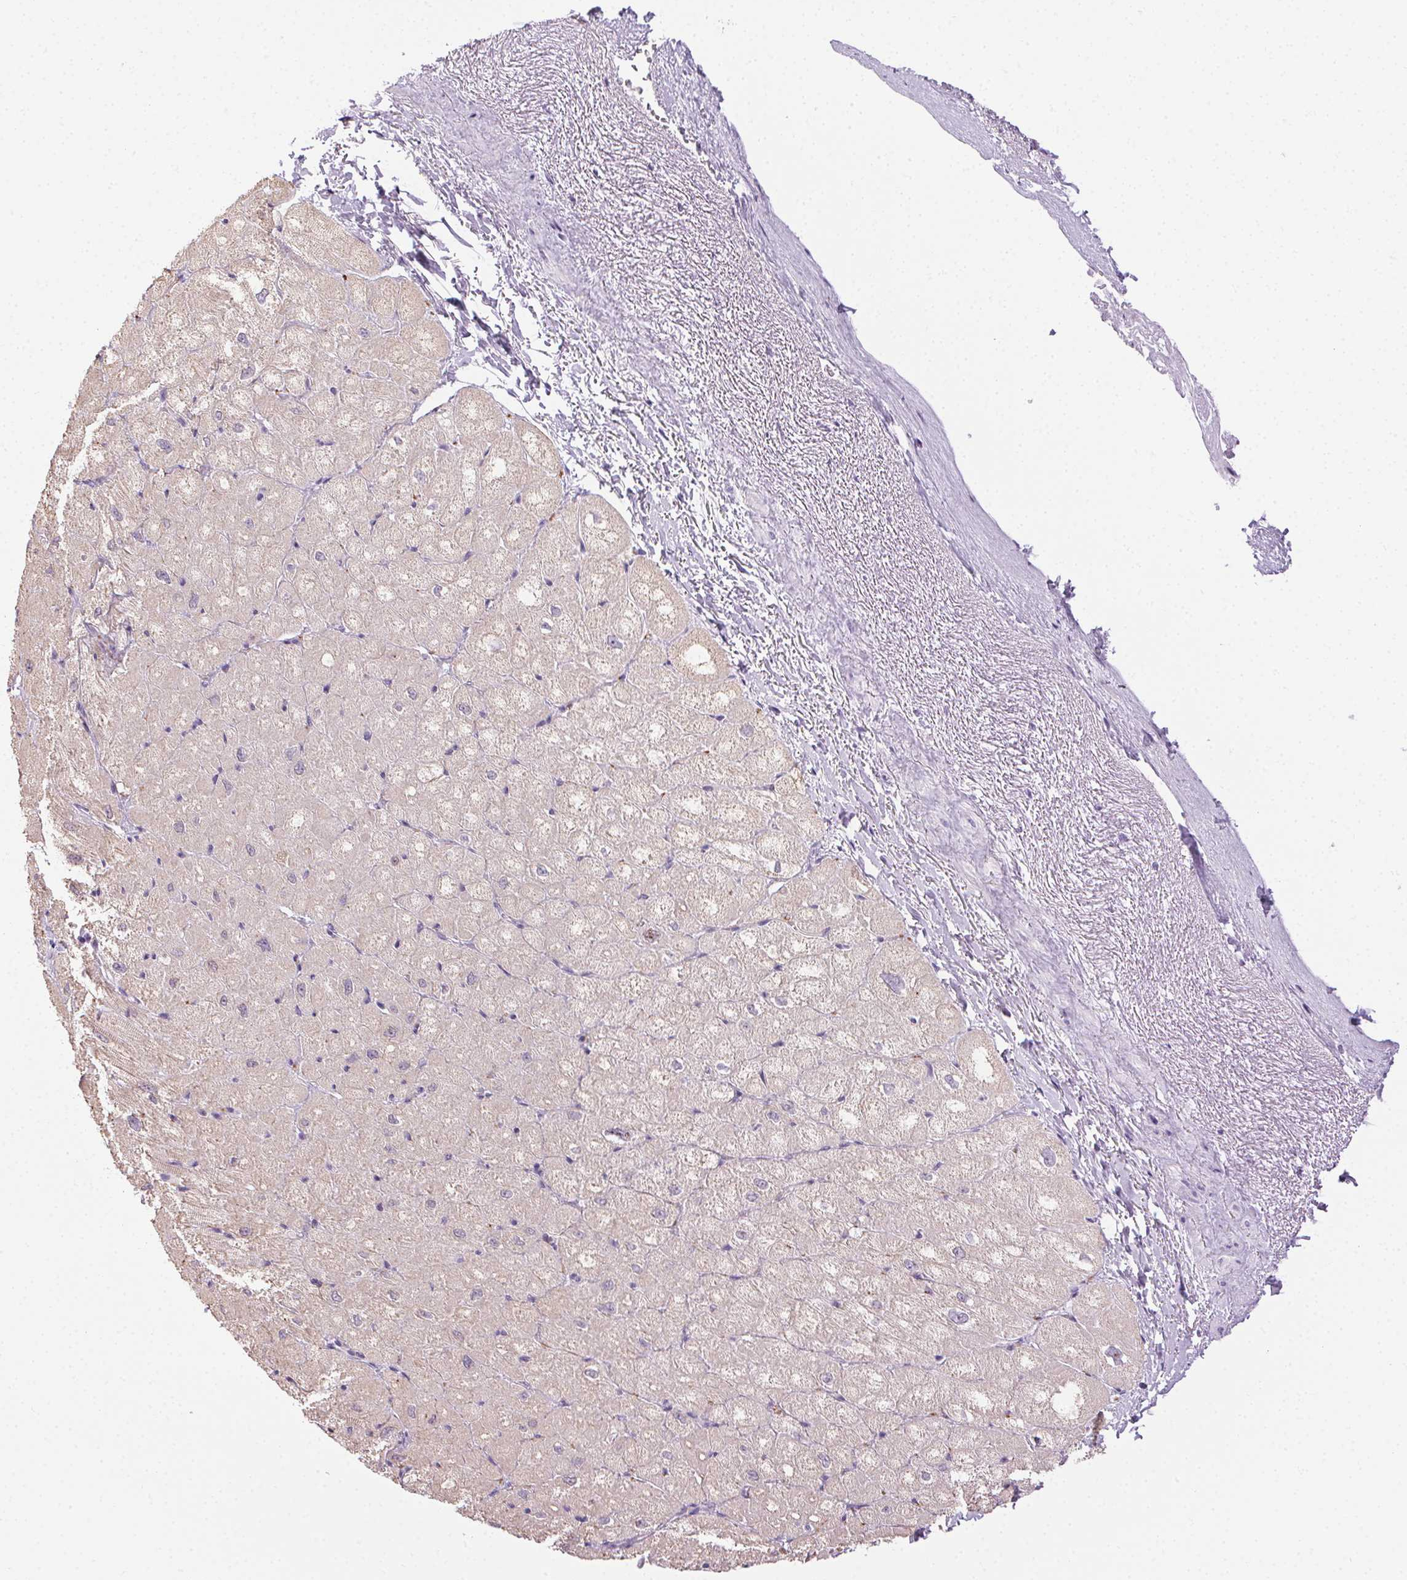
{"staining": {"intensity": "weak", "quantity": "25%-75%", "location": "cytoplasmic/membranous"}, "tissue": "heart muscle", "cell_type": "Cardiomyocytes", "image_type": "normal", "snomed": [{"axis": "morphology", "description": "Normal tissue, NOS"}, {"axis": "topography", "description": "Heart"}], "caption": "The micrograph shows staining of benign heart muscle, revealing weak cytoplasmic/membranous protein staining (brown color) within cardiomyocytes.", "gene": "CADPS", "patient": {"sex": "male", "age": 62}}